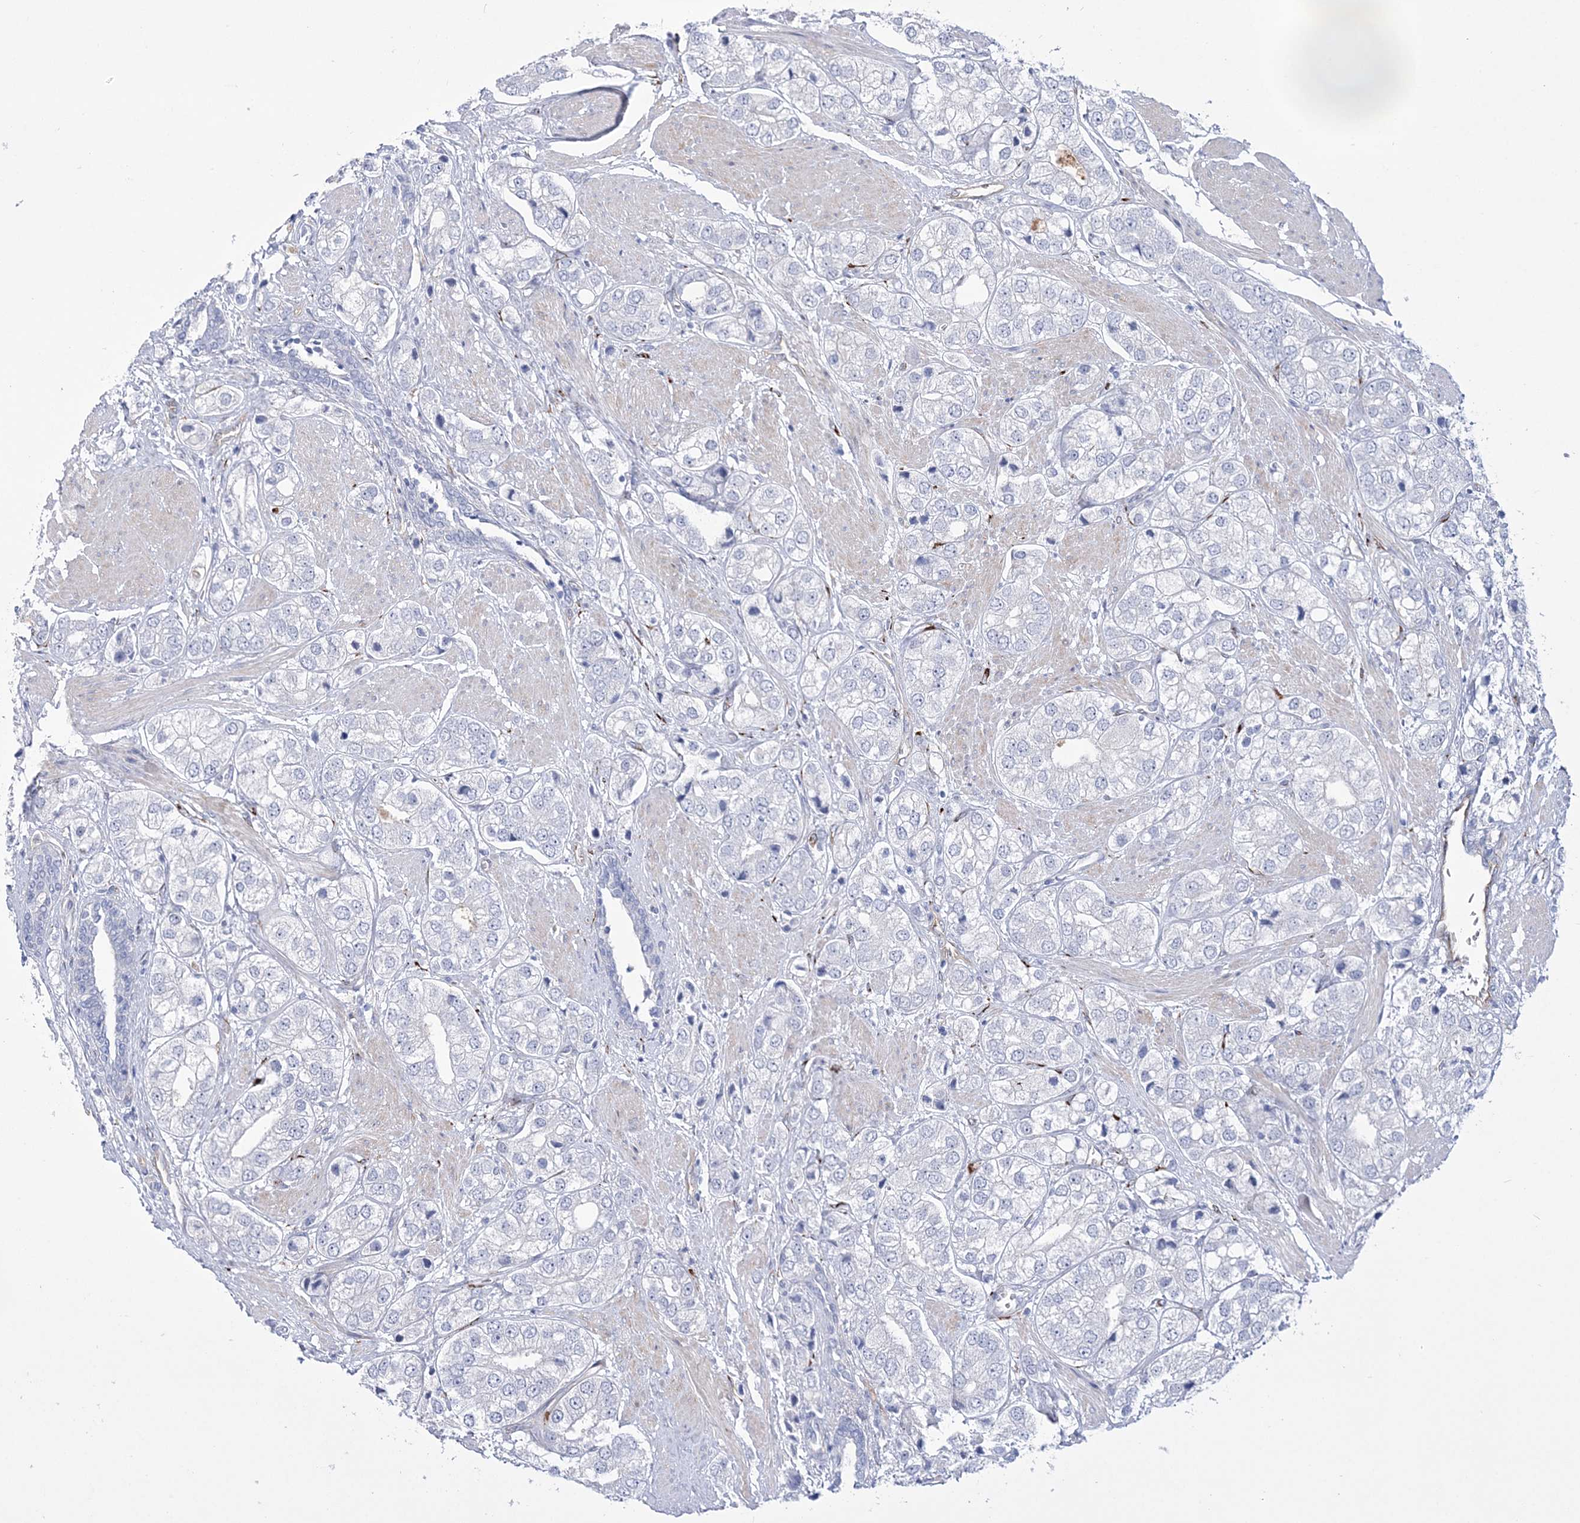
{"staining": {"intensity": "negative", "quantity": "none", "location": "none"}, "tissue": "prostate cancer", "cell_type": "Tumor cells", "image_type": "cancer", "snomed": [{"axis": "morphology", "description": "Adenocarcinoma, High grade"}, {"axis": "topography", "description": "Prostate"}], "caption": "There is no significant positivity in tumor cells of high-grade adenocarcinoma (prostate). (Immunohistochemistry, brightfield microscopy, high magnification).", "gene": "RAB11FIP5", "patient": {"sex": "male", "age": 50}}